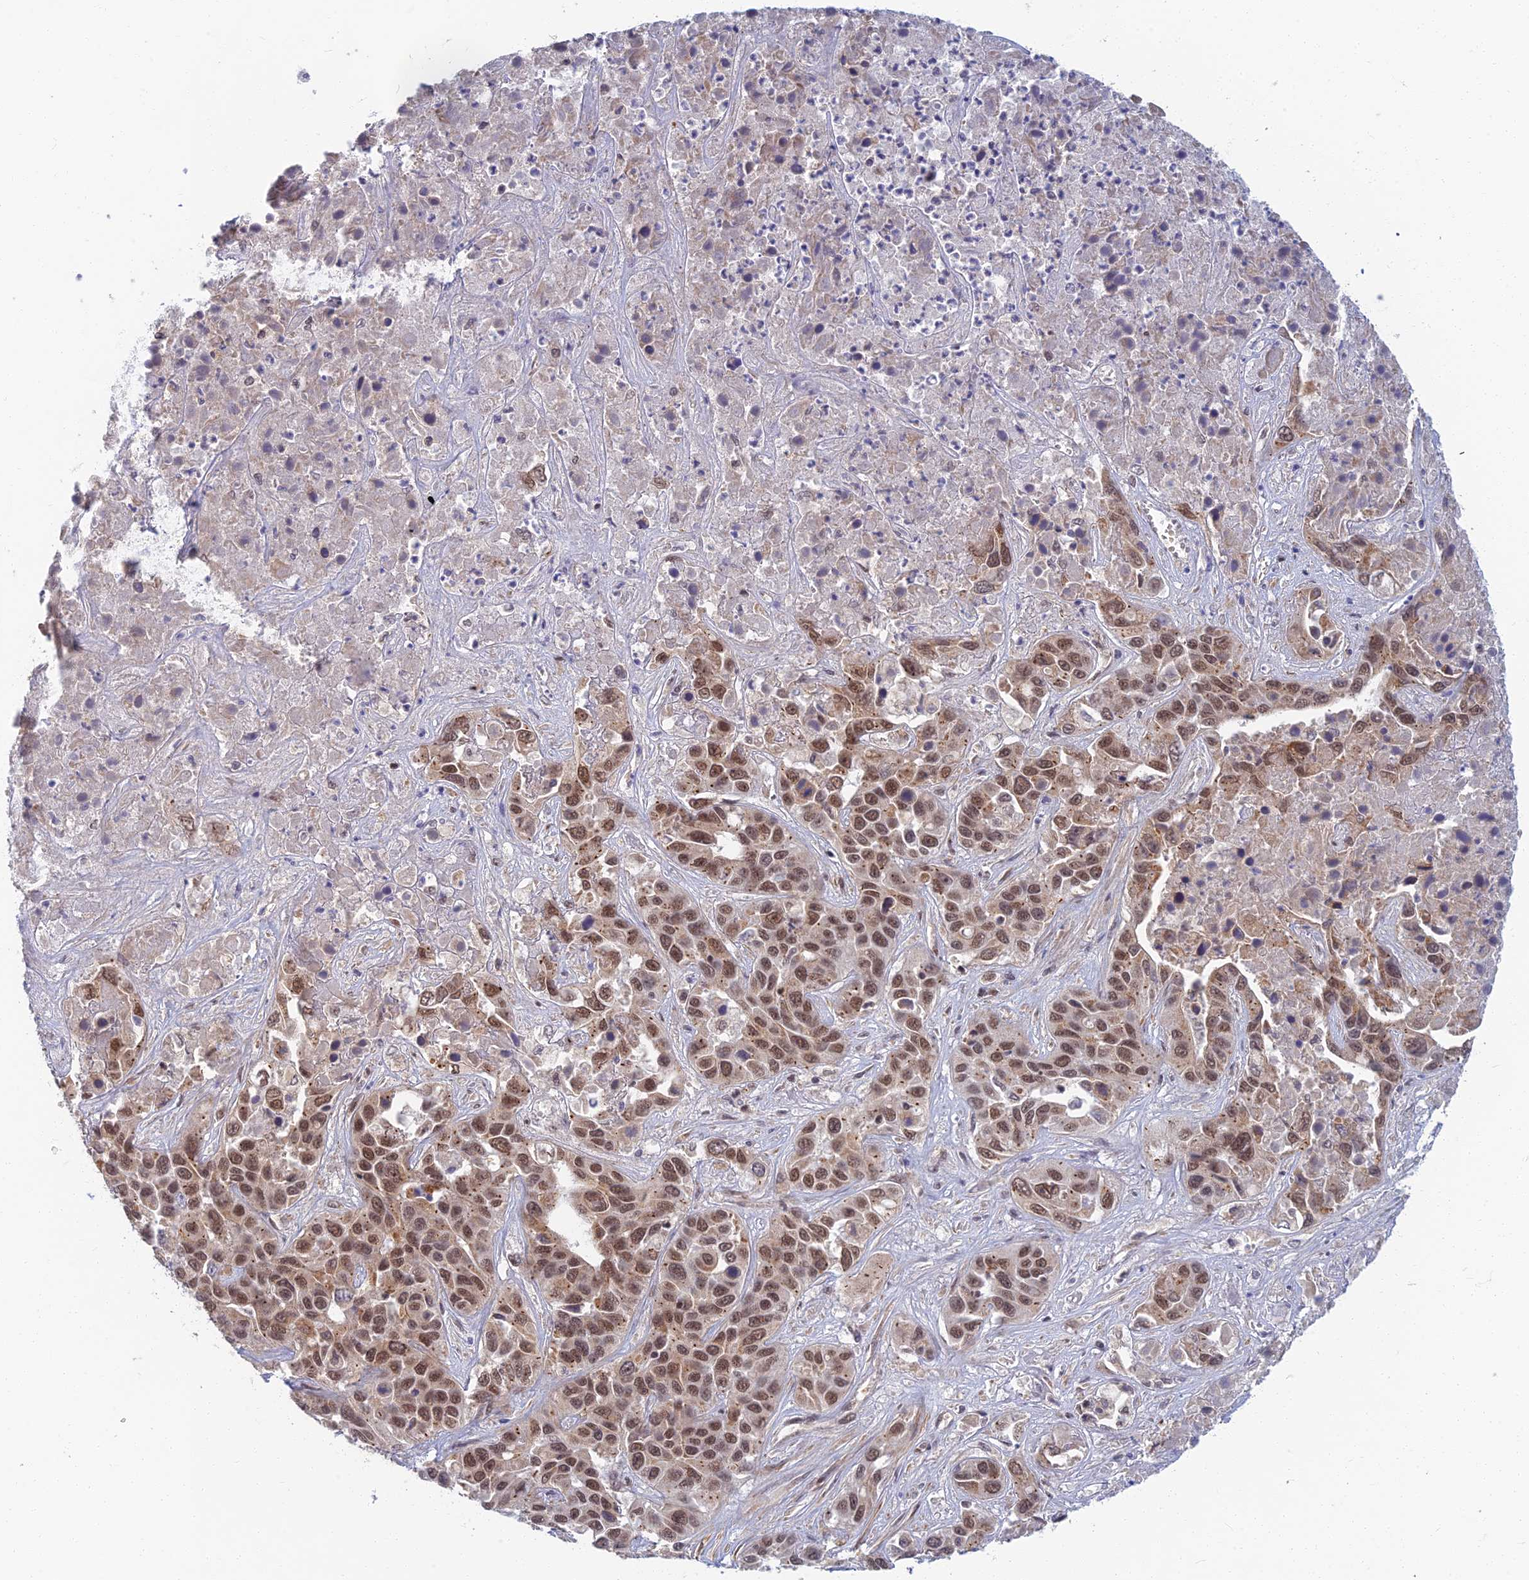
{"staining": {"intensity": "moderate", "quantity": ">75%", "location": "nuclear"}, "tissue": "liver cancer", "cell_type": "Tumor cells", "image_type": "cancer", "snomed": [{"axis": "morphology", "description": "Cholangiocarcinoma"}, {"axis": "topography", "description": "Liver"}], "caption": "DAB immunohistochemical staining of human liver cancer demonstrates moderate nuclear protein positivity in about >75% of tumor cells.", "gene": "TCEA2", "patient": {"sex": "female", "age": 52}}